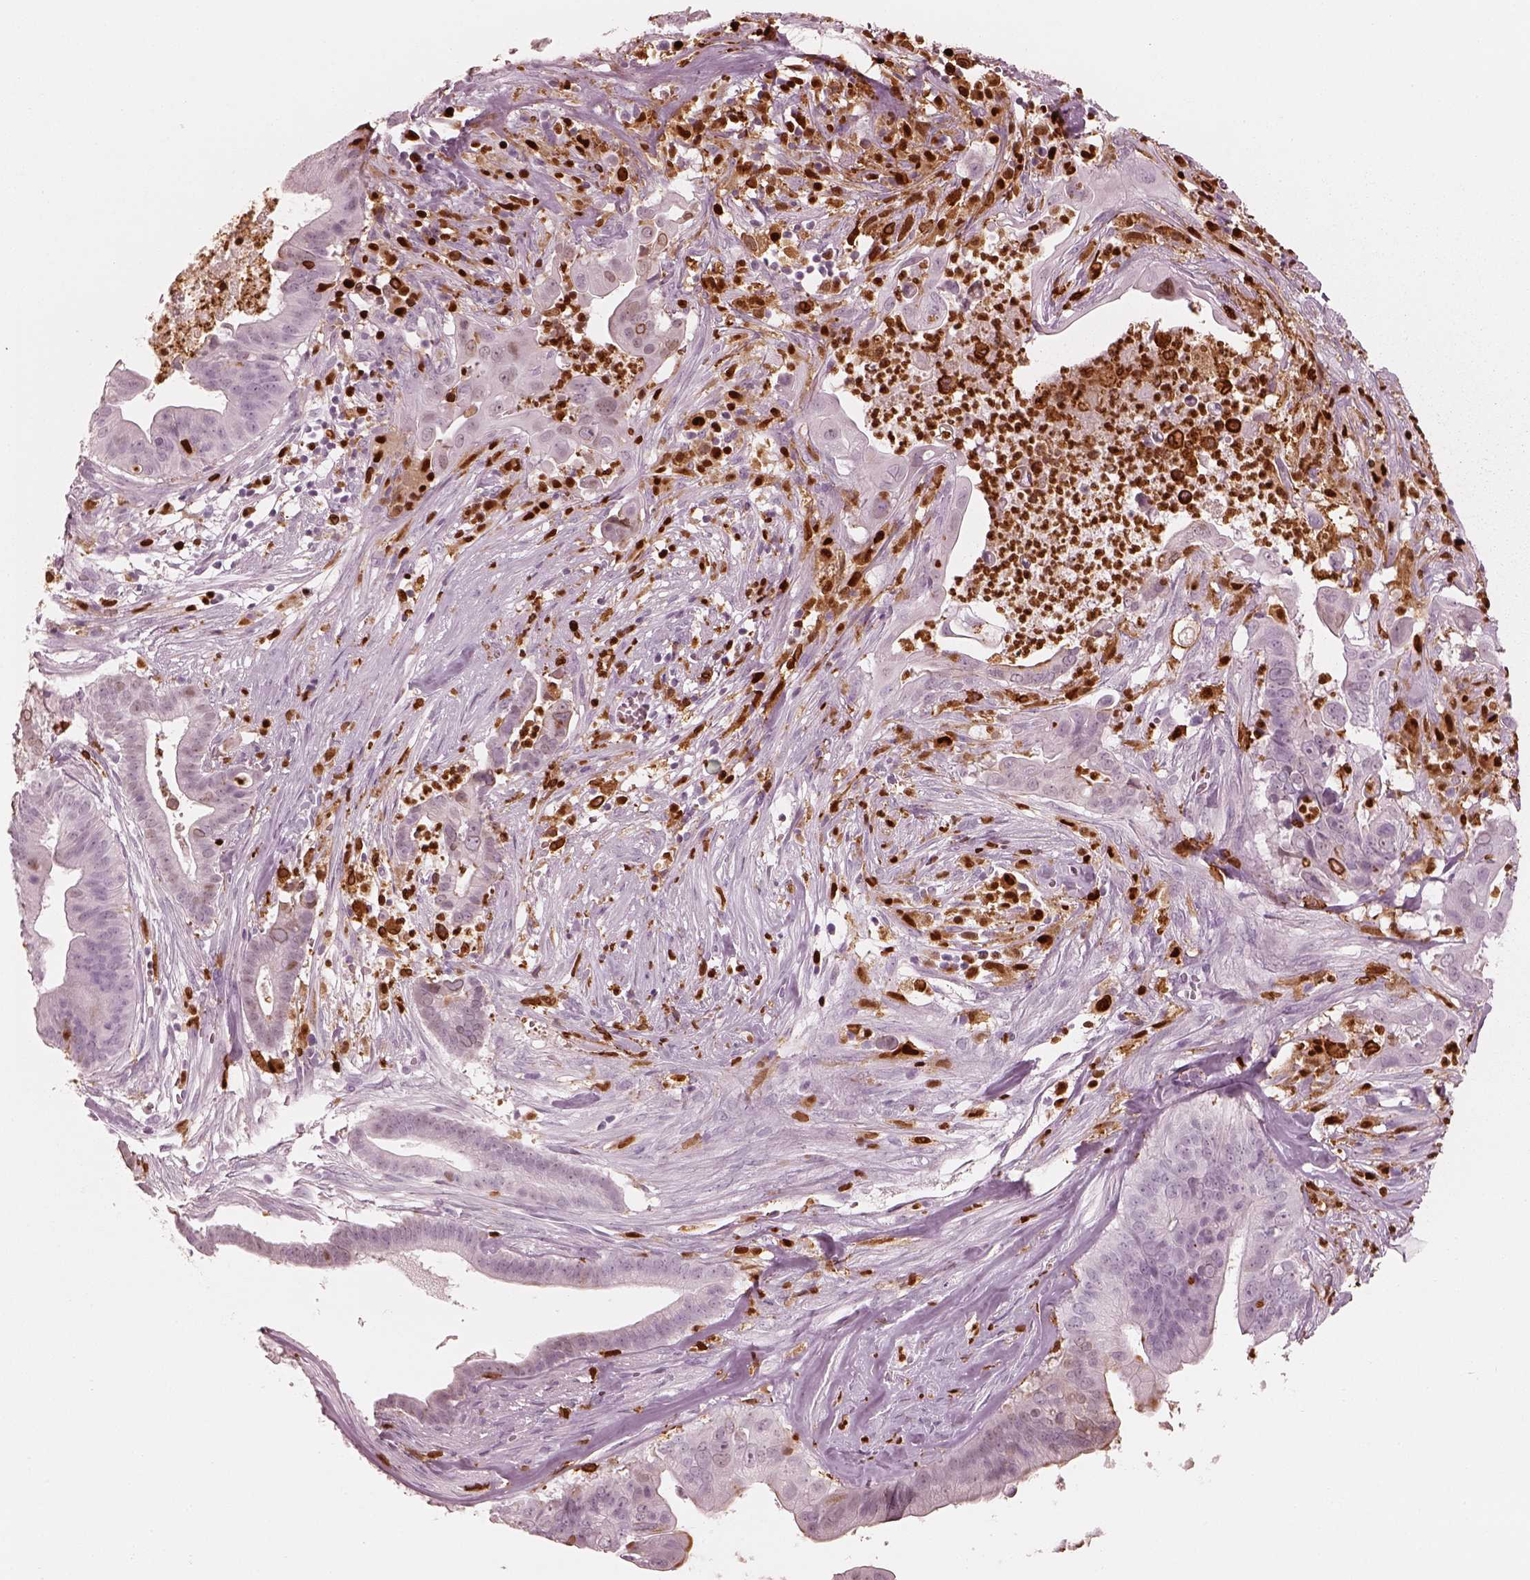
{"staining": {"intensity": "weak", "quantity": "<25%", "location": "cytoplasmic/membranous,nuclear"}, "tissue": "pancreatic cancer", "cell_type": "Tumor cells", "image_type": "cancer", "snomed": [{"axis": "morphology", "description": "Adenocarcinoma, NOS"}, {"axis": "topography", "description": "Pancreas"}], "caption": "Human pancreatic cancer (adenocarcinoma) stained for a protein using IHC reveals no expression in tumor cells.", "gene": "ALOX5", "patient": {"sex": "male", "age": 61}}